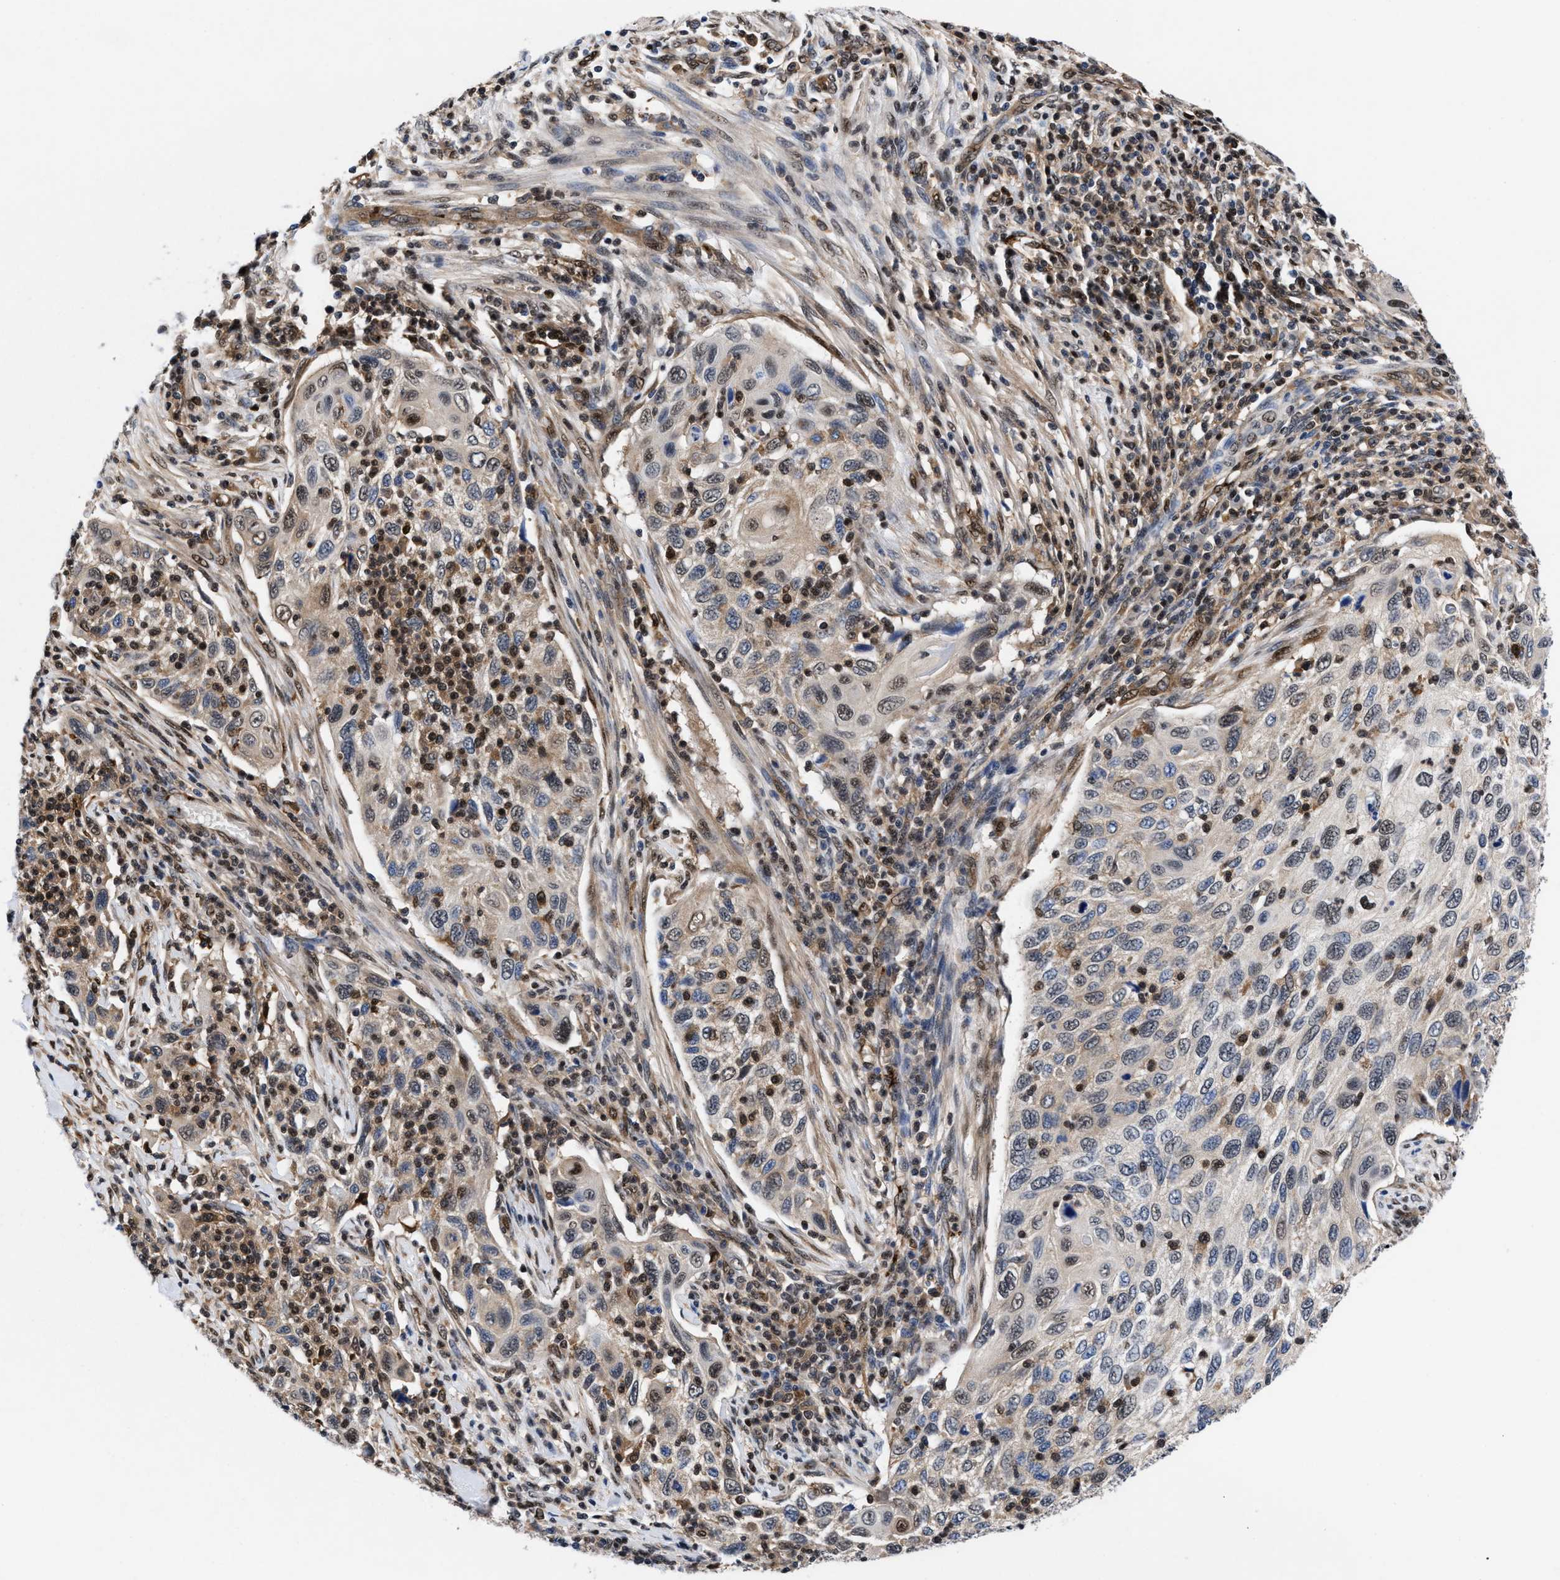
{"staining": {"intensity": "moderate", "quantity": "25%-75%", "location": "cytoplasmic/membranous,nuclear"}, "tissue": "cervical cancer", "cell_type": "Tumor cells", "image_type": "cancer", "snomed": [{"axis": "morphology", "description": "Squamous cell carcinoma, NOS"}, {"axis": "topography", "description": "Cervix"}], "caption": "This histopathology image displays cervical cancer stained with immunohistochemistry to label a protein in brown. The cytoplasmic/membranous and nuclear of tumor cells show moderate positivity for the protein. Nuclei are counter-stained blue.", "gene": "ACLY", "patient": {"sex": "female", "age": 70}}